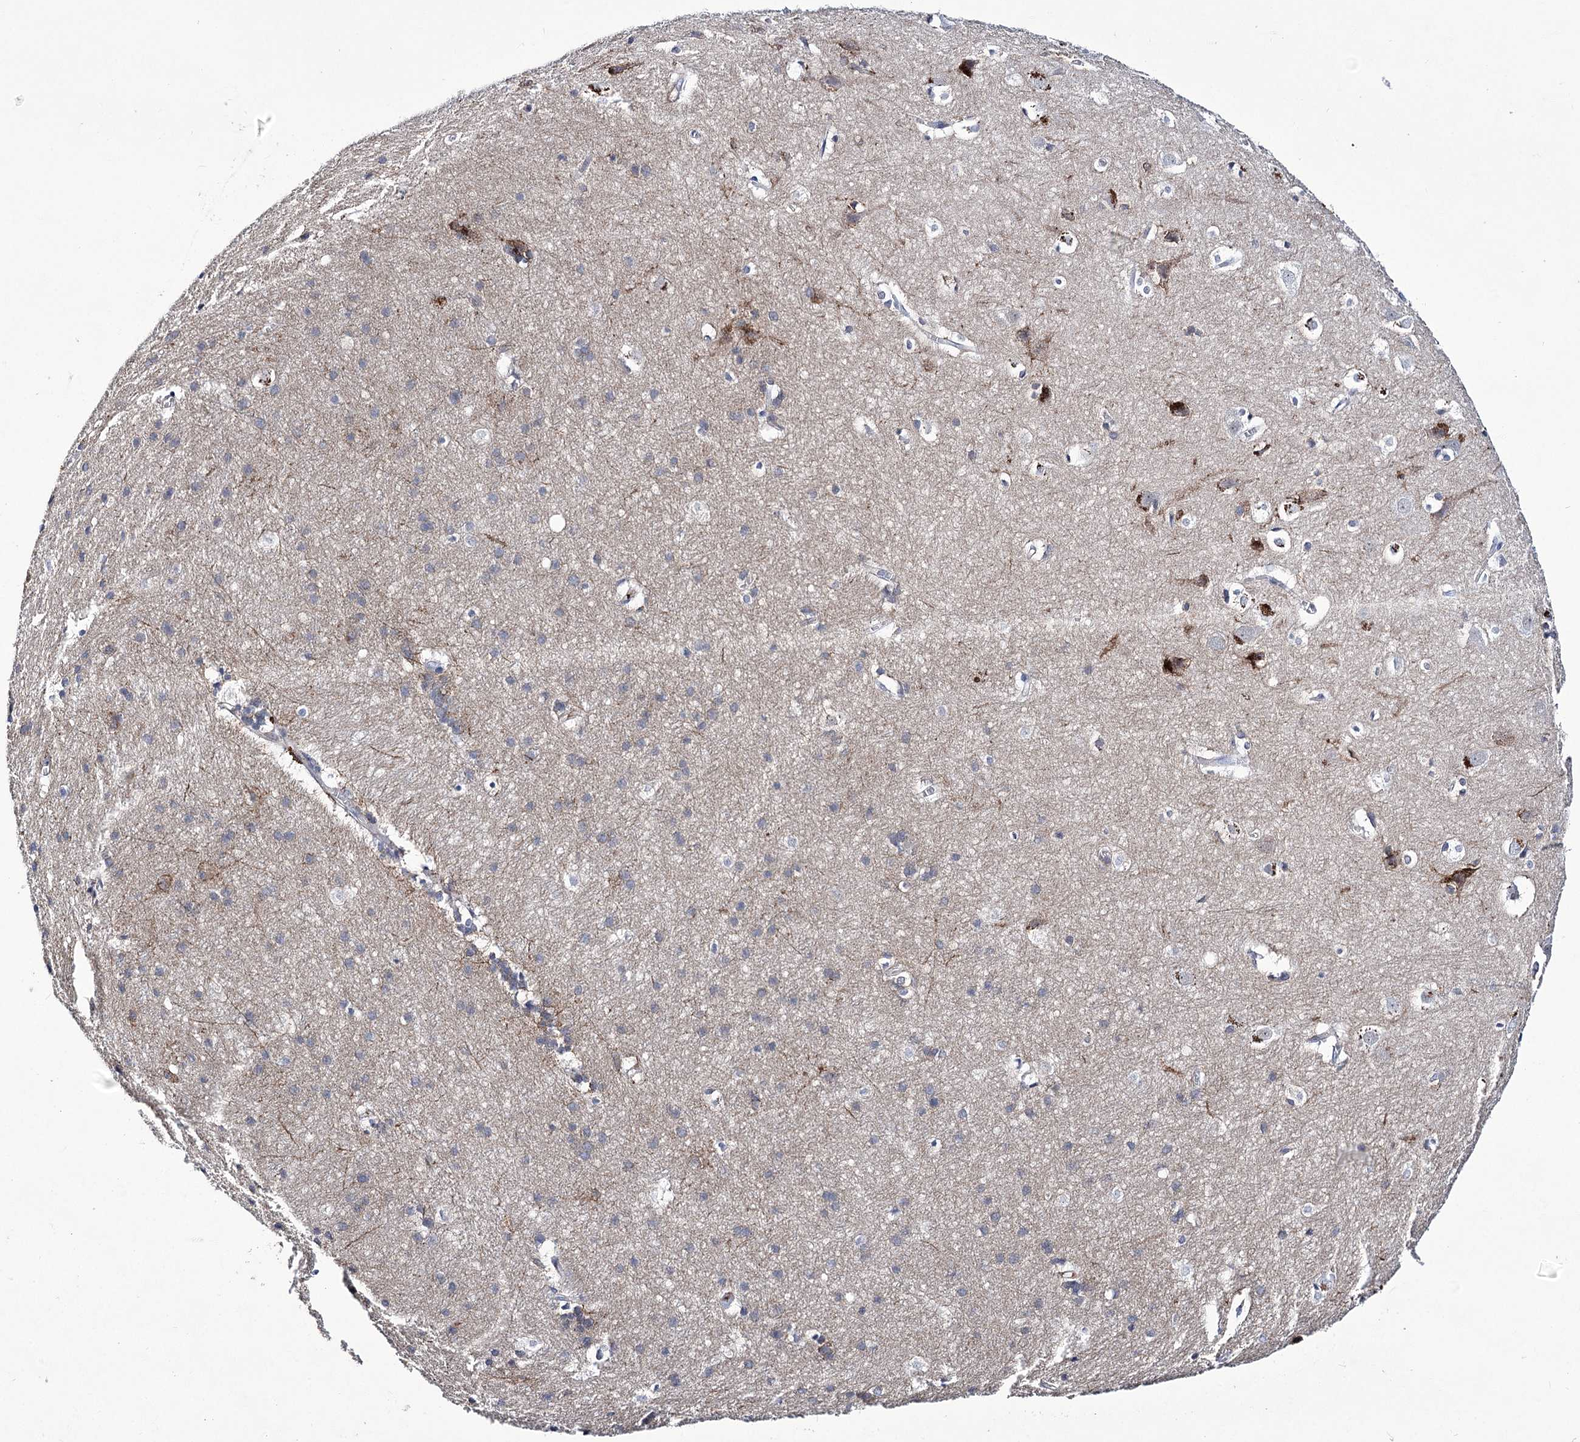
{"staining": {"intensity": "negative", "quantity": "none", "location": "none"}, "tissue": "cerebral cortex", "cell_type": "Endothelial cells", "image_type": "normal", "snomed": [{"axis": "morphology", "description": "Normal tissue, NOS"}, {"axis": "topography", "description": "Cerebral cortex"}], "caption": "High power microscopy image of an immunohistochemistry (IHC) micrograph of unremarkable cerebral cortex, revealing no significant expression in endothelial cells.", "gene": "CEP164", "patient": {"sex": "male", "age": 54}}